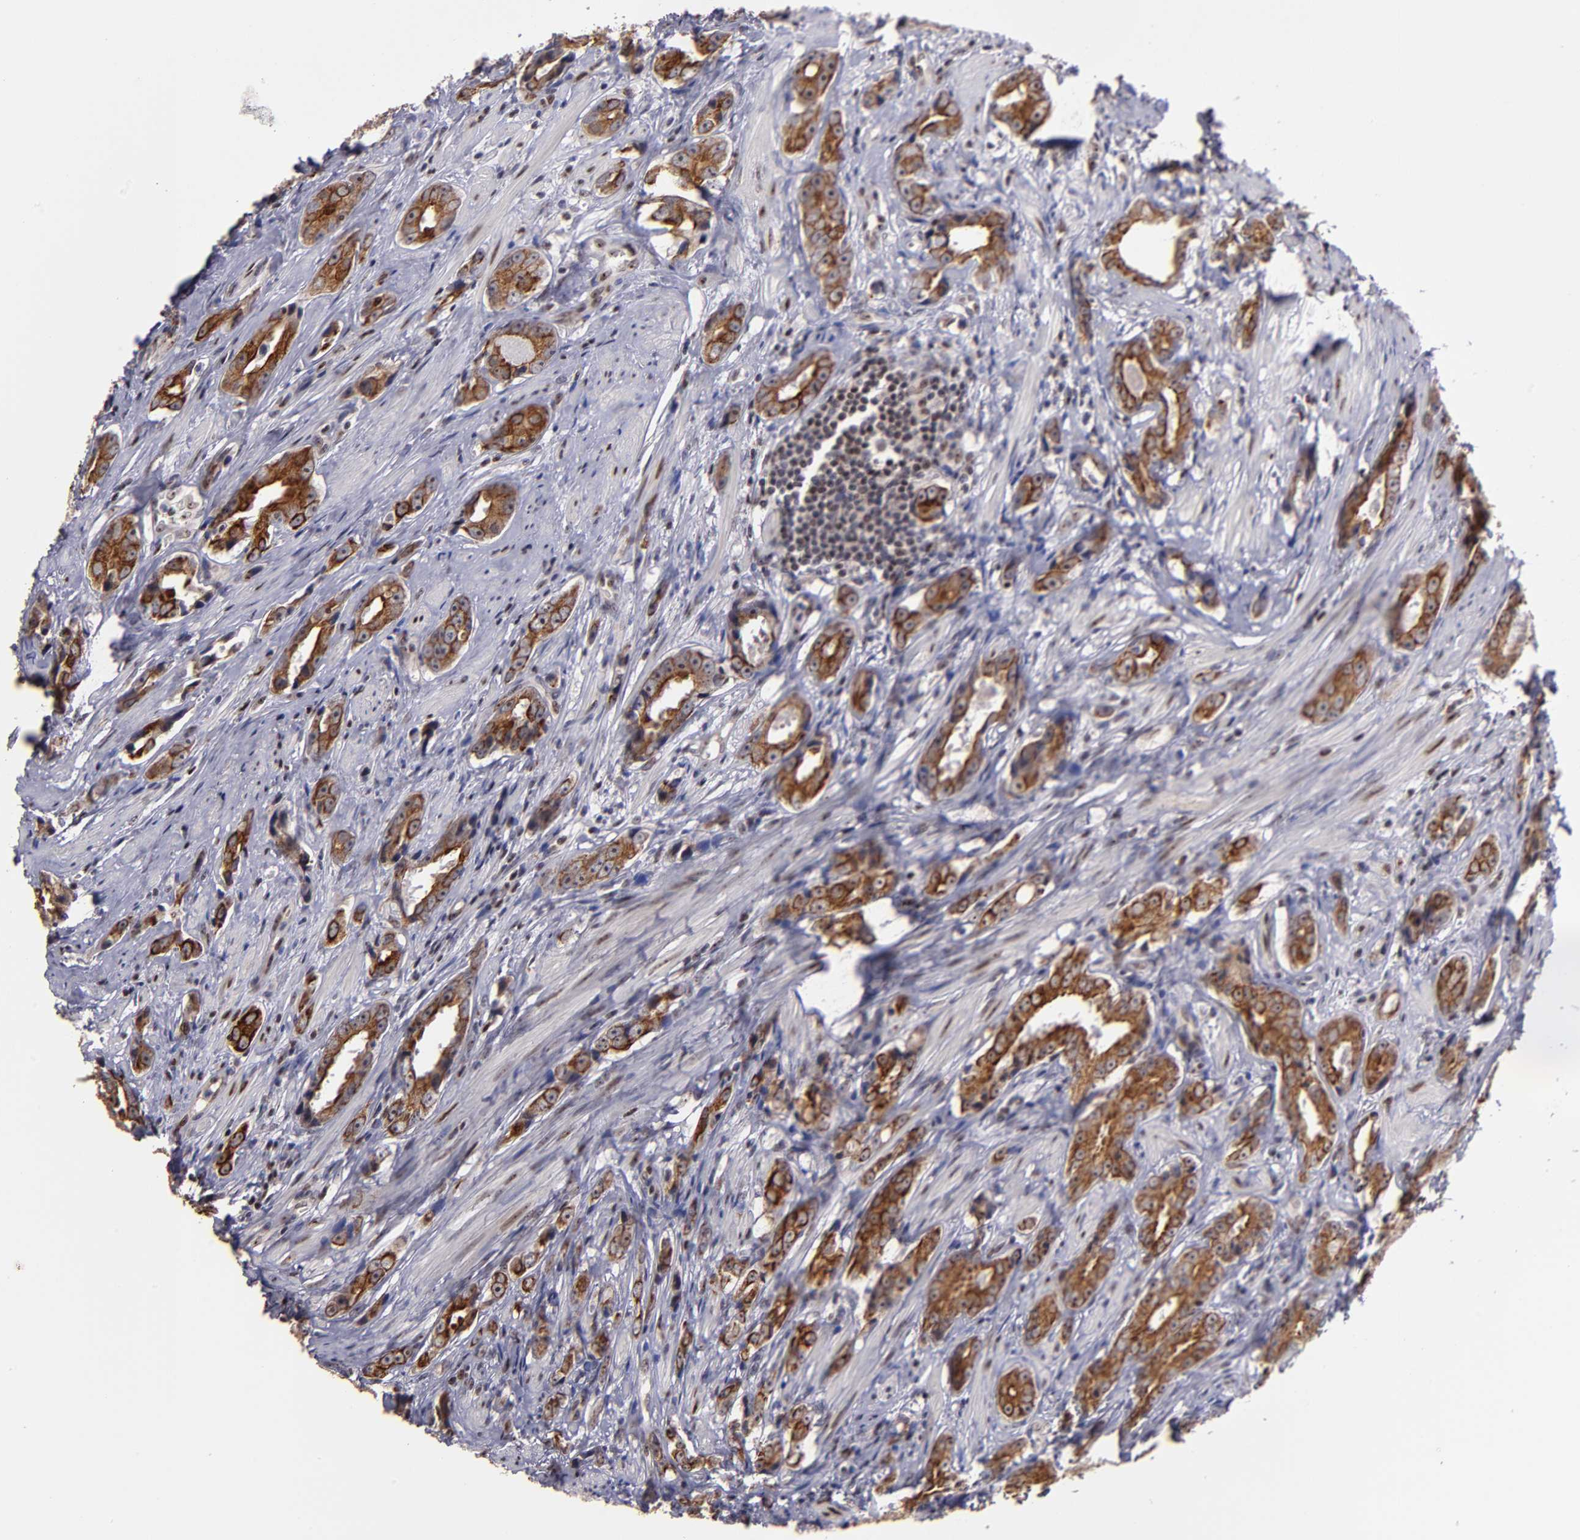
{"staining": {"intensity": "moderate", "quantity": ">75%", "location": "cytoplasmic/membranous,nuclear"}, "tissue": "prostate cancer", "cell_type": "Tumor cells", "image_type": "cancer", "snomed": [{"axis": "morphology", "description": "Adenocarcinoma, Medium grade"}, {"axis": "topography", "description": "Prostate"}], "caption": "A histopathology image showing moderate cytoplasmic/membranous and nuclear staining in about >75% of tumor cells in prostate cancer (medium-grade adenocarcinoma), as visualized by brown immunohistochemical staining.", "gene": "DDX24", "patient": {"sex": "male", "age": 53}}